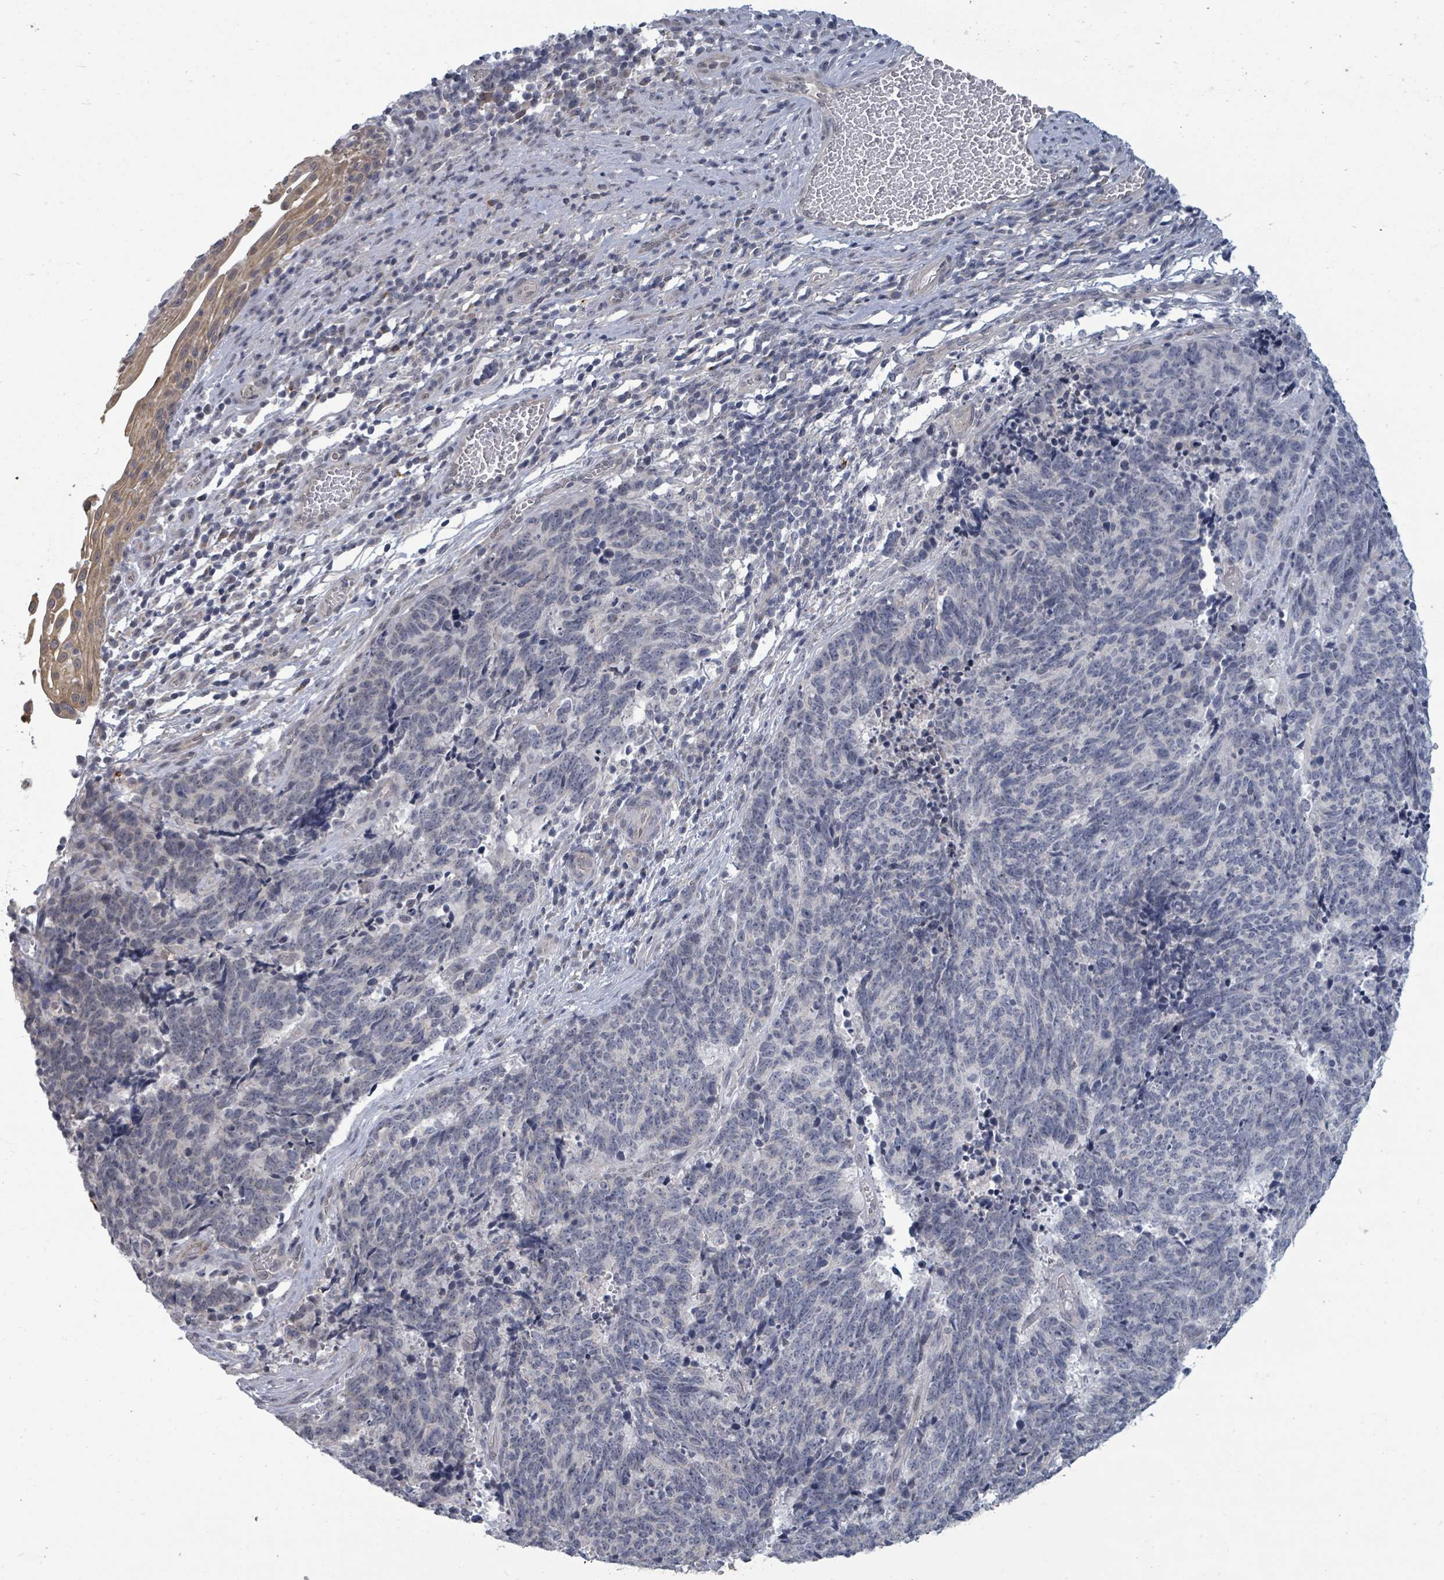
{"staining": {"intensity": "negative", "quantity": "none", "location": "none"}, "tissue": "cervical cancer", "cell_type": "Tumor cells", "image_type": "cancer", "snomed": [{"axis": "morphology", "description": "Squamous cell carcinoma, NOS"}, {"axis": "topography", "description": "Cervix"}], "caption": "High magnification brightfield microscopy of cervical cancer stained with DAB (3,3'-diaminobenzidine) (brown) and counterstained with hematoxylin (blue): tumor cells show no significant positivity.", "gene": "ASB12", "patient": {"sex": "female", "age": 29}}